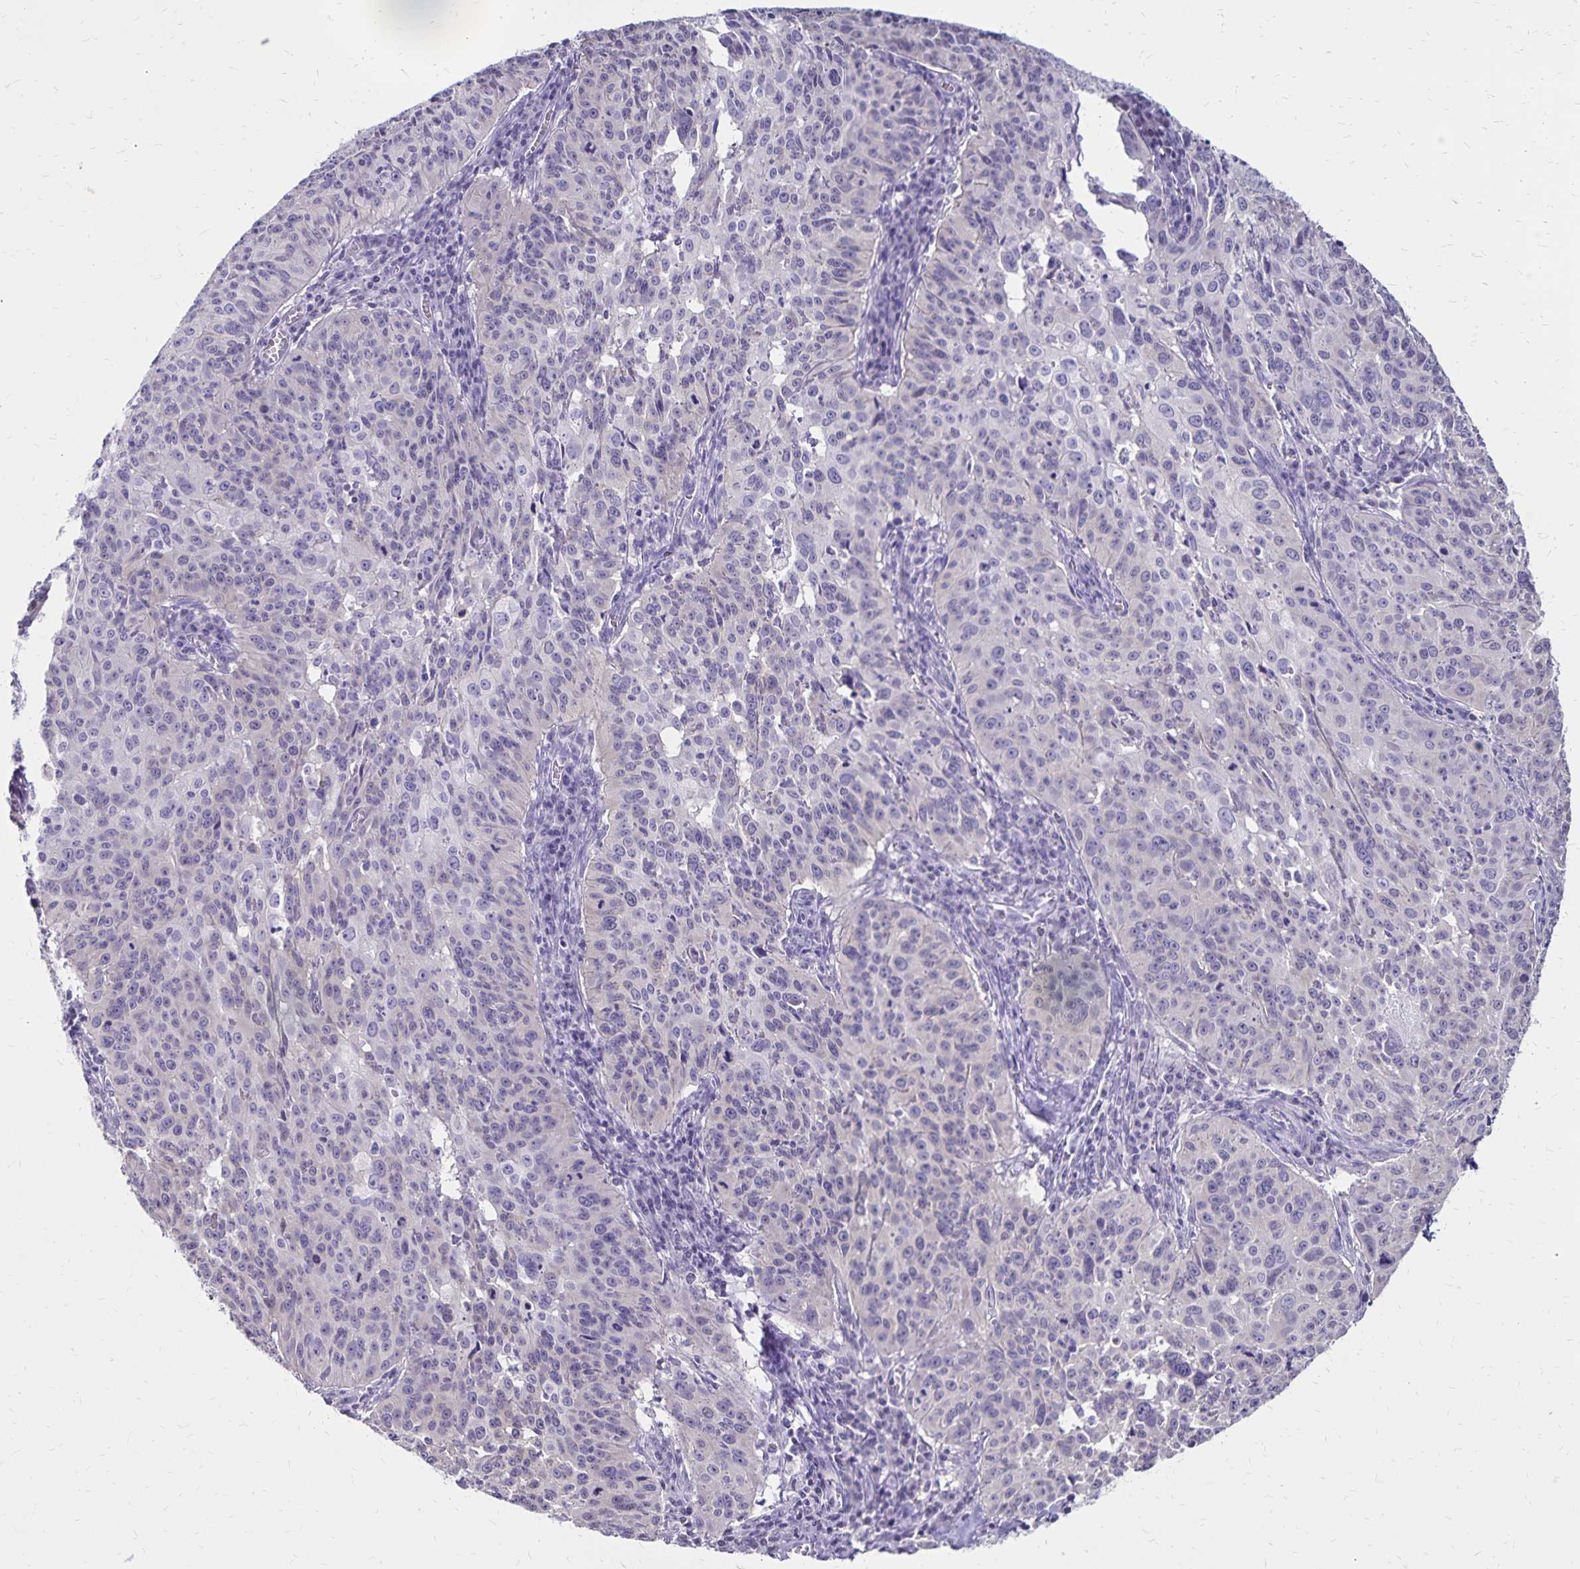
{"staining": {"intensity": "negative", "quantity": "none", "location": "none"}, "tissue": "cervical cancer", "cell_type": "Tumor cells", "image_type": "cancer", "snomed": [{"axis": "morphology", "description": "Squamous cell carcinoma, NOS"}, {"axis": "topography", "description": "Cervix"}], "caption": "A high-resolution histopathology image shows immunohistochemistry staining of squamous cell carcinoma (cervical), which exhibits no significant positivity in tumor cells. (Brightfield microscopy of DAB (3,3'-diaminobenzidine) IHC at high magnification).", "gene": "SH3GL3", "patient": {"sex": "female", "age": 31}}